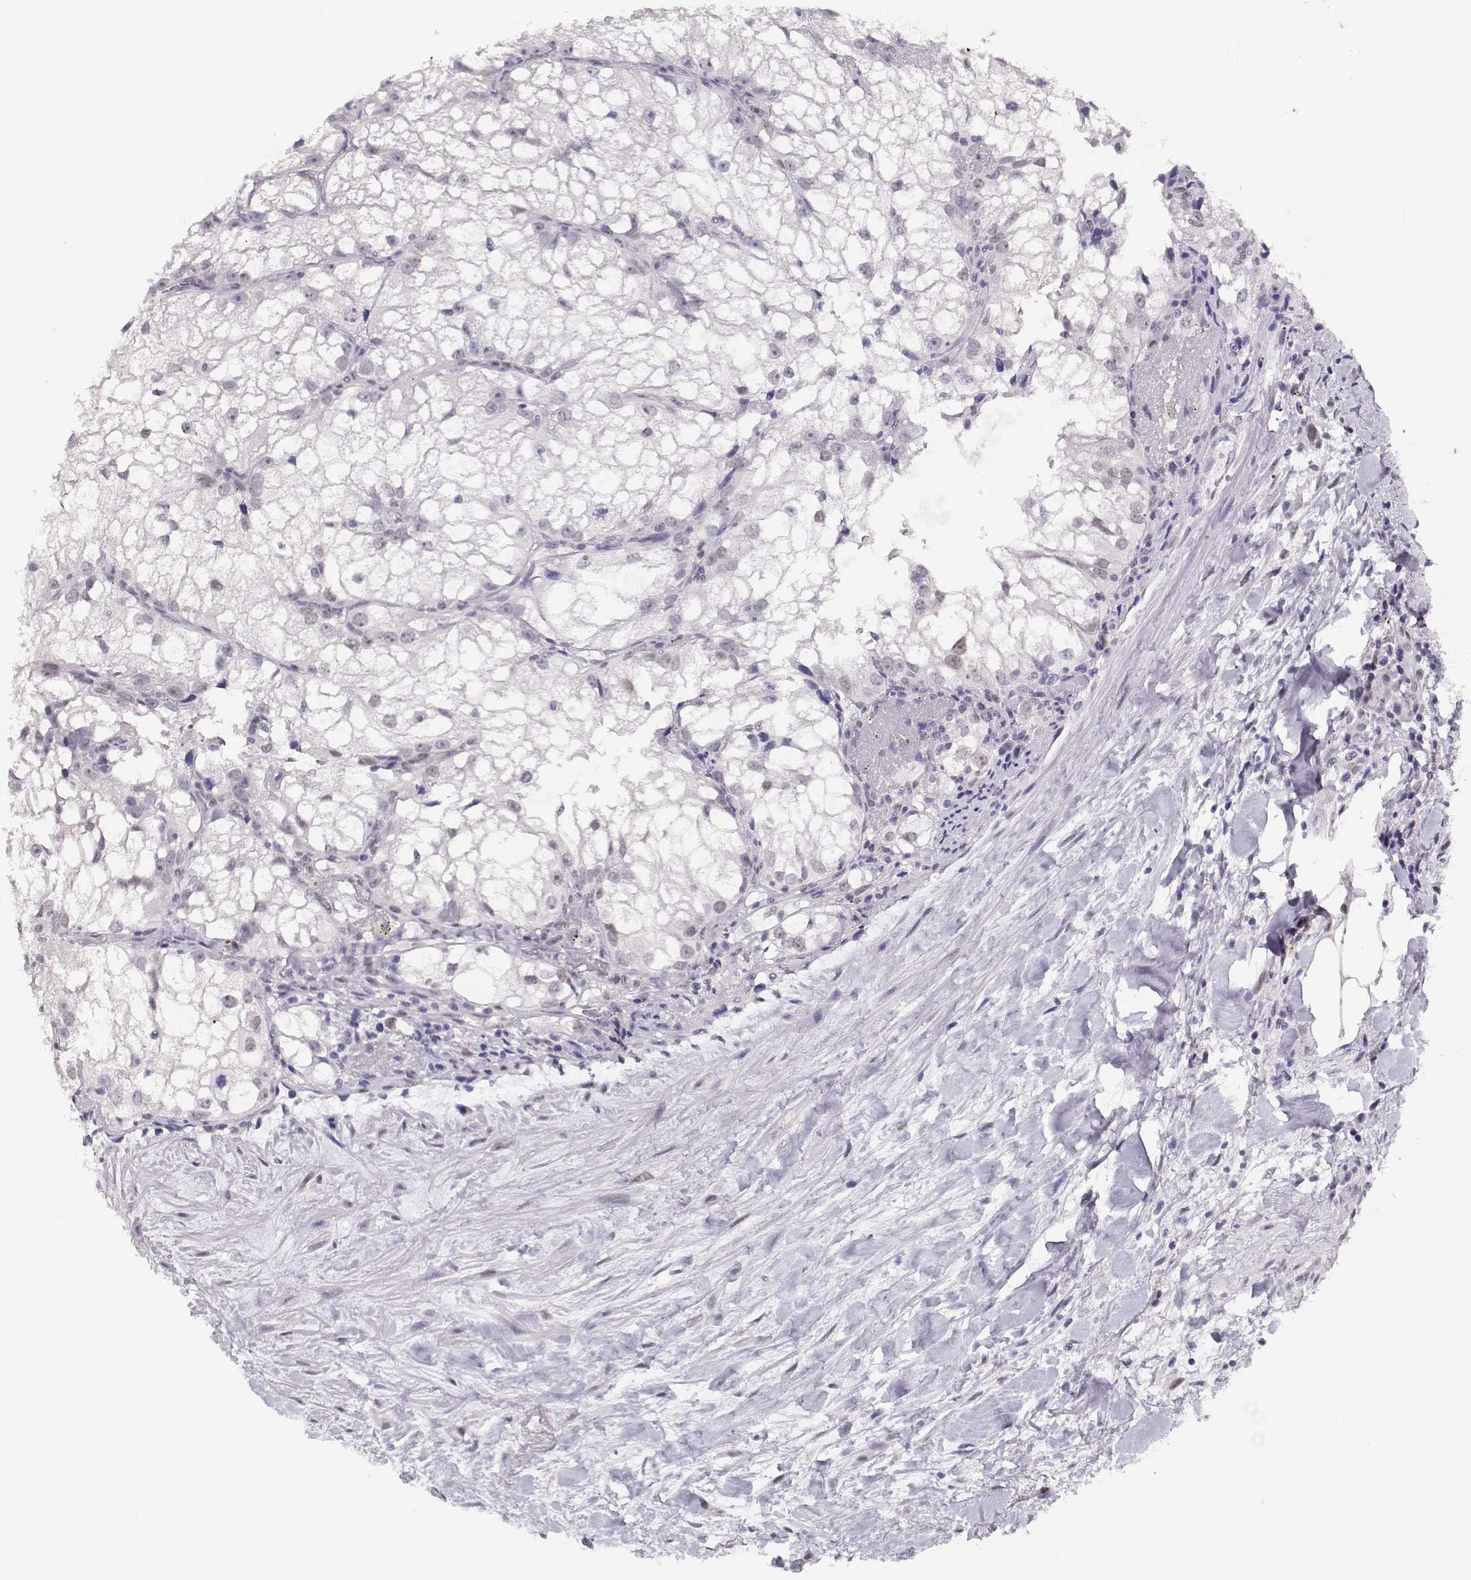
{"staining": {"intensity": "negative", "quantity": "none", "location": "none"}, "tissue": "renal cancer", "cell_type": "Tumor cells", "image_type": "cancer", "snomed": [{"axis": "morphology", "description": "Adenocarcinoma, NOS"}, {"axis": "topography", "description": "Kidney"}], "caption": "Micrograph shows no significant protein positivity in tumor cells of adenocarcinoma (renal).", "gene": "POLI", "patient": {"sex": "male", "age": 59}}